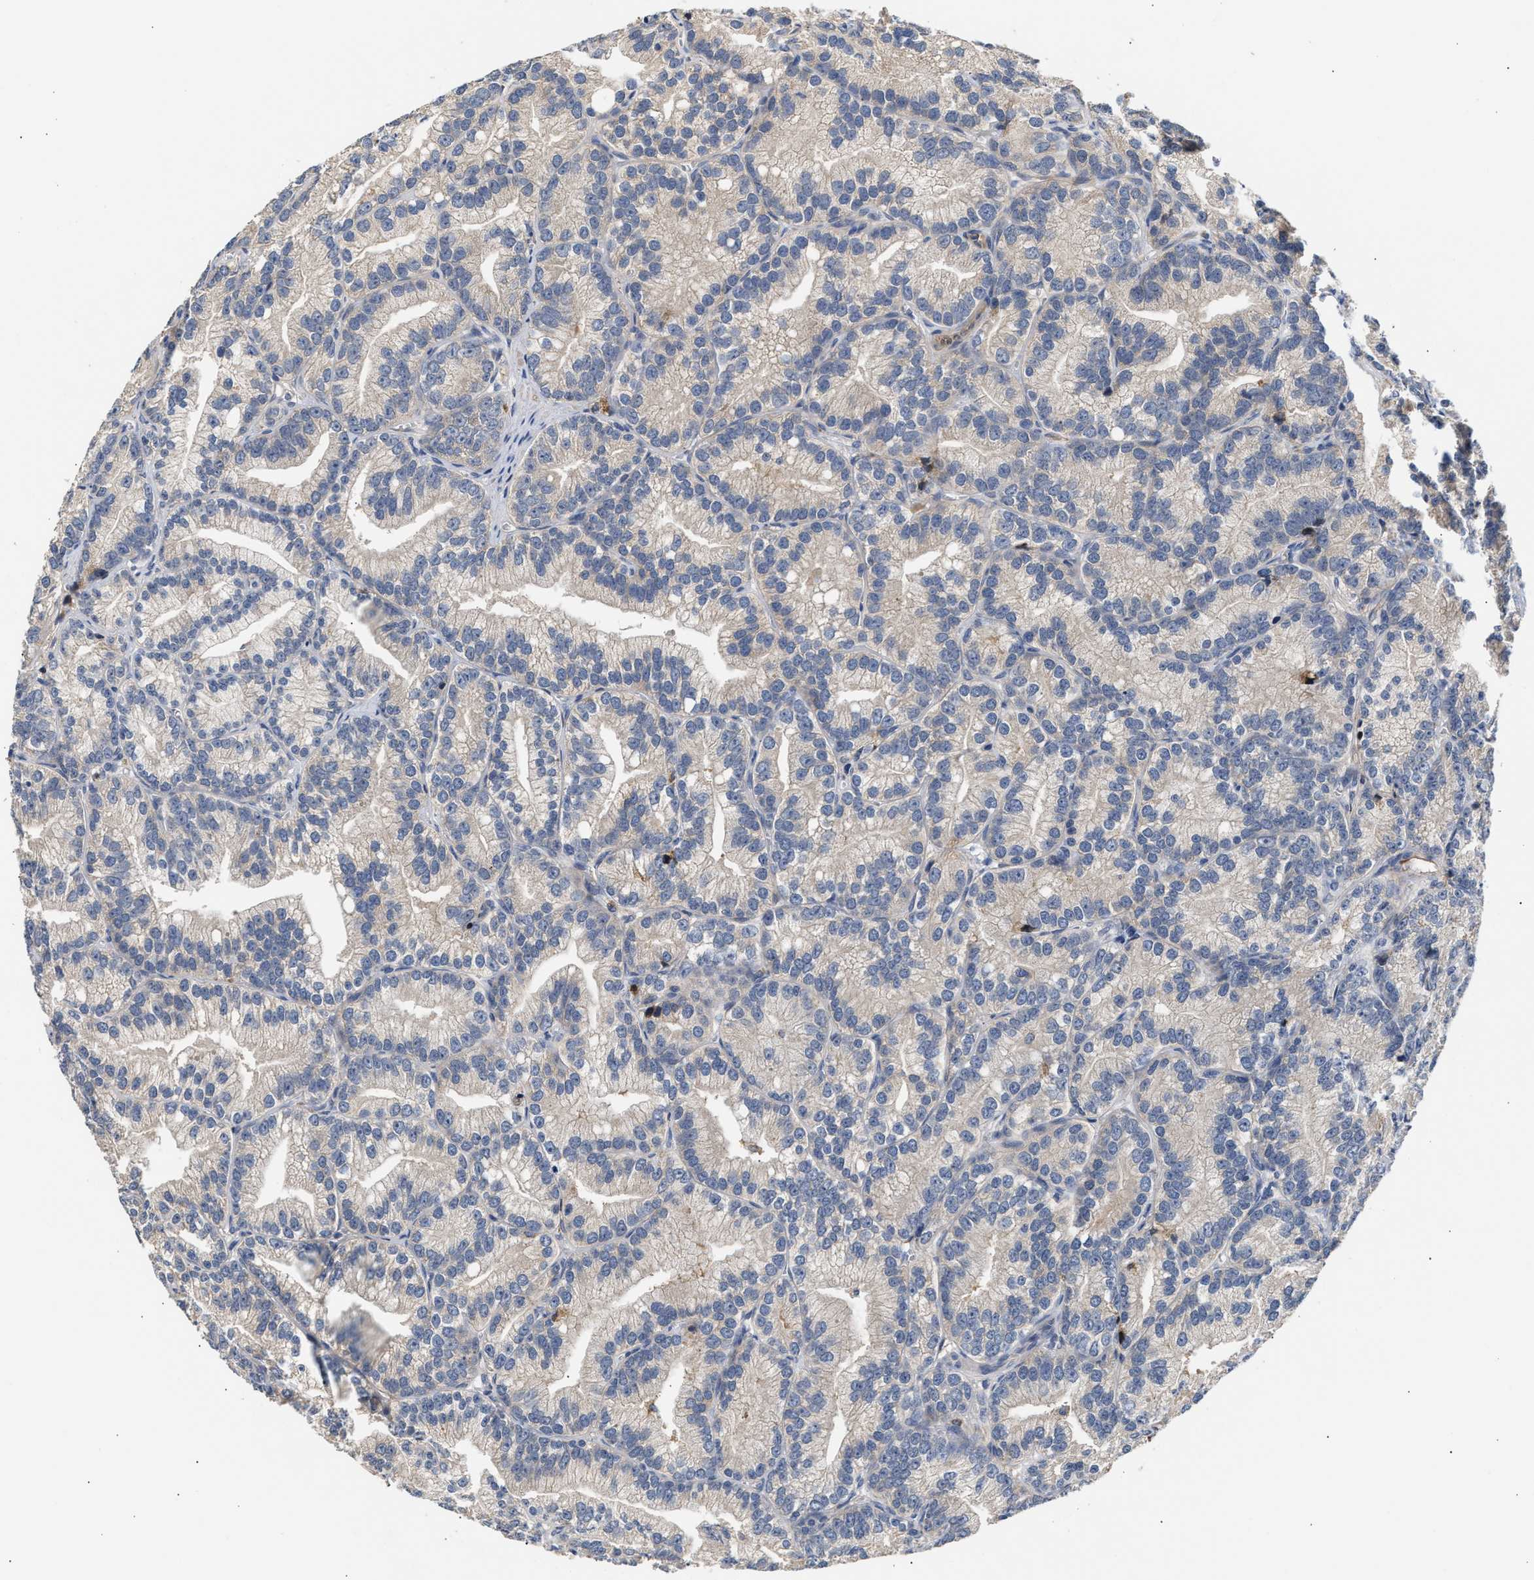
{"staining": {"intensity": "negative", "quantity": "none", "location": "none"}, "tissue": "prostate cancer", "cell_type": "Tumor cells", "image_type": "cancer", "snomed": [{"axis": "morphology", "description": "Adenocarcinoma, Low grade"}, {"axis": "topography", "description": "Prostate"}], "caption": "Tumor cells are negative for protein expression in human prostate cancer (adenocarcinoma (low-grade)). Brightfield microscopy of IHC stained with DAB (3,3'-diaminobenzidine) (brown) and hematoxylin (blue), captured at high magnification.", "gene": "KASH5", "patient": {"sex": "male", "age": 89}}